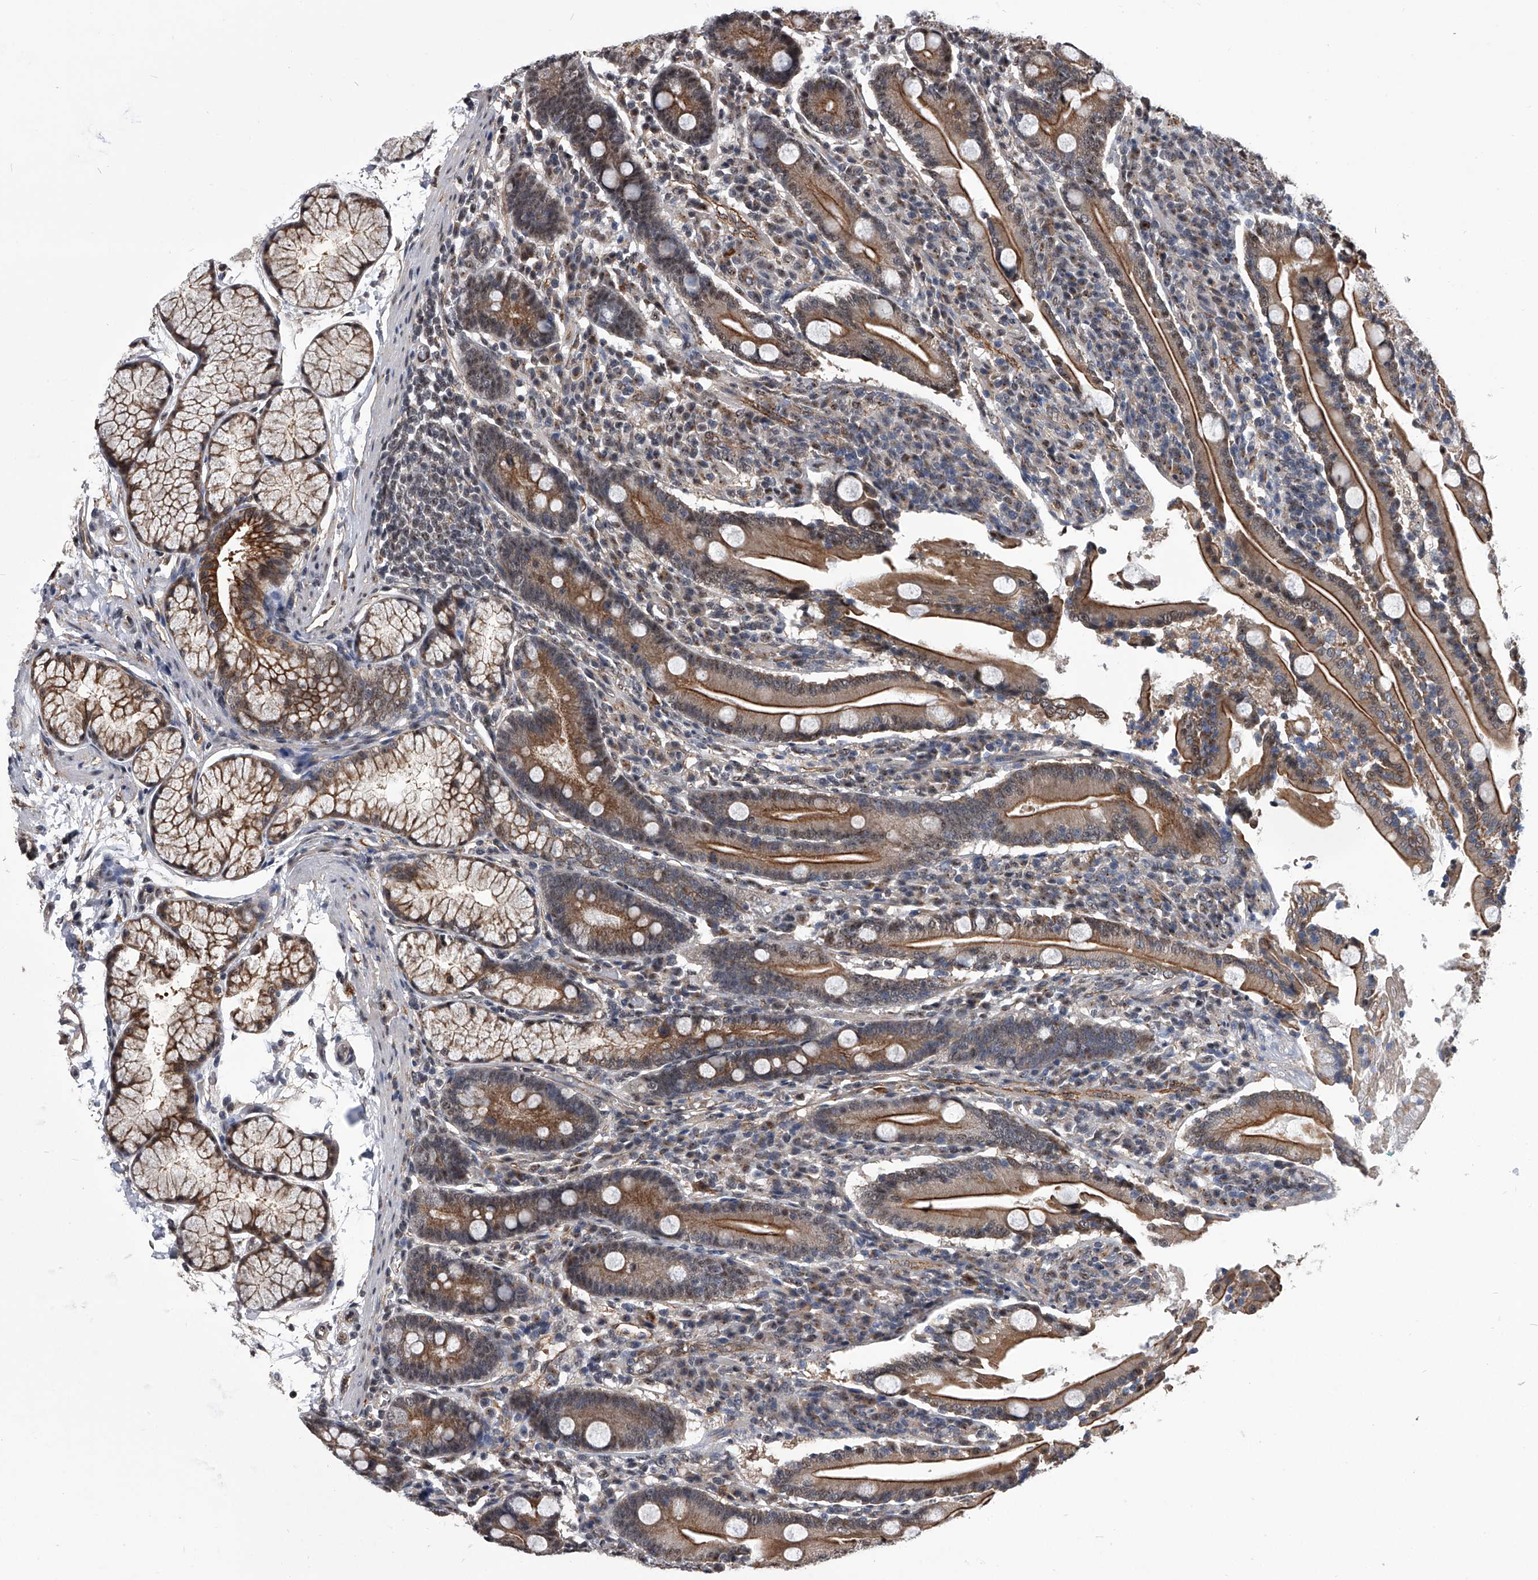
{"staining": {"intensity": "moderate", "quantity": ">75%", "location": "cytoplasmic/membranous,nuclear"}, "tissue": "duodenum", "cell_type": "Glandular cells", "image_type": "normal", "snomed": [{"axis": "morphology", "description": "Normal tissue, NOS"}, {"axis": "topography", "description": "Duodenum"}], "caption": "IHC staining of unremarkable duodenum, which exhibits medium levels of moderate cytoplasmic/membranous,nuclear positivity in approximately >75% of glandular cells indicating moderate cytoplasmic/membranous,nuclear protein staining. The staining was performed using DAB (3,3'-diaminobenzidine) (brown) for protein detection and nuclei were counterstained in hematoxylin (blue).", "gene": "ZNF76", "patient": {"sex": "male", "age": 35}}